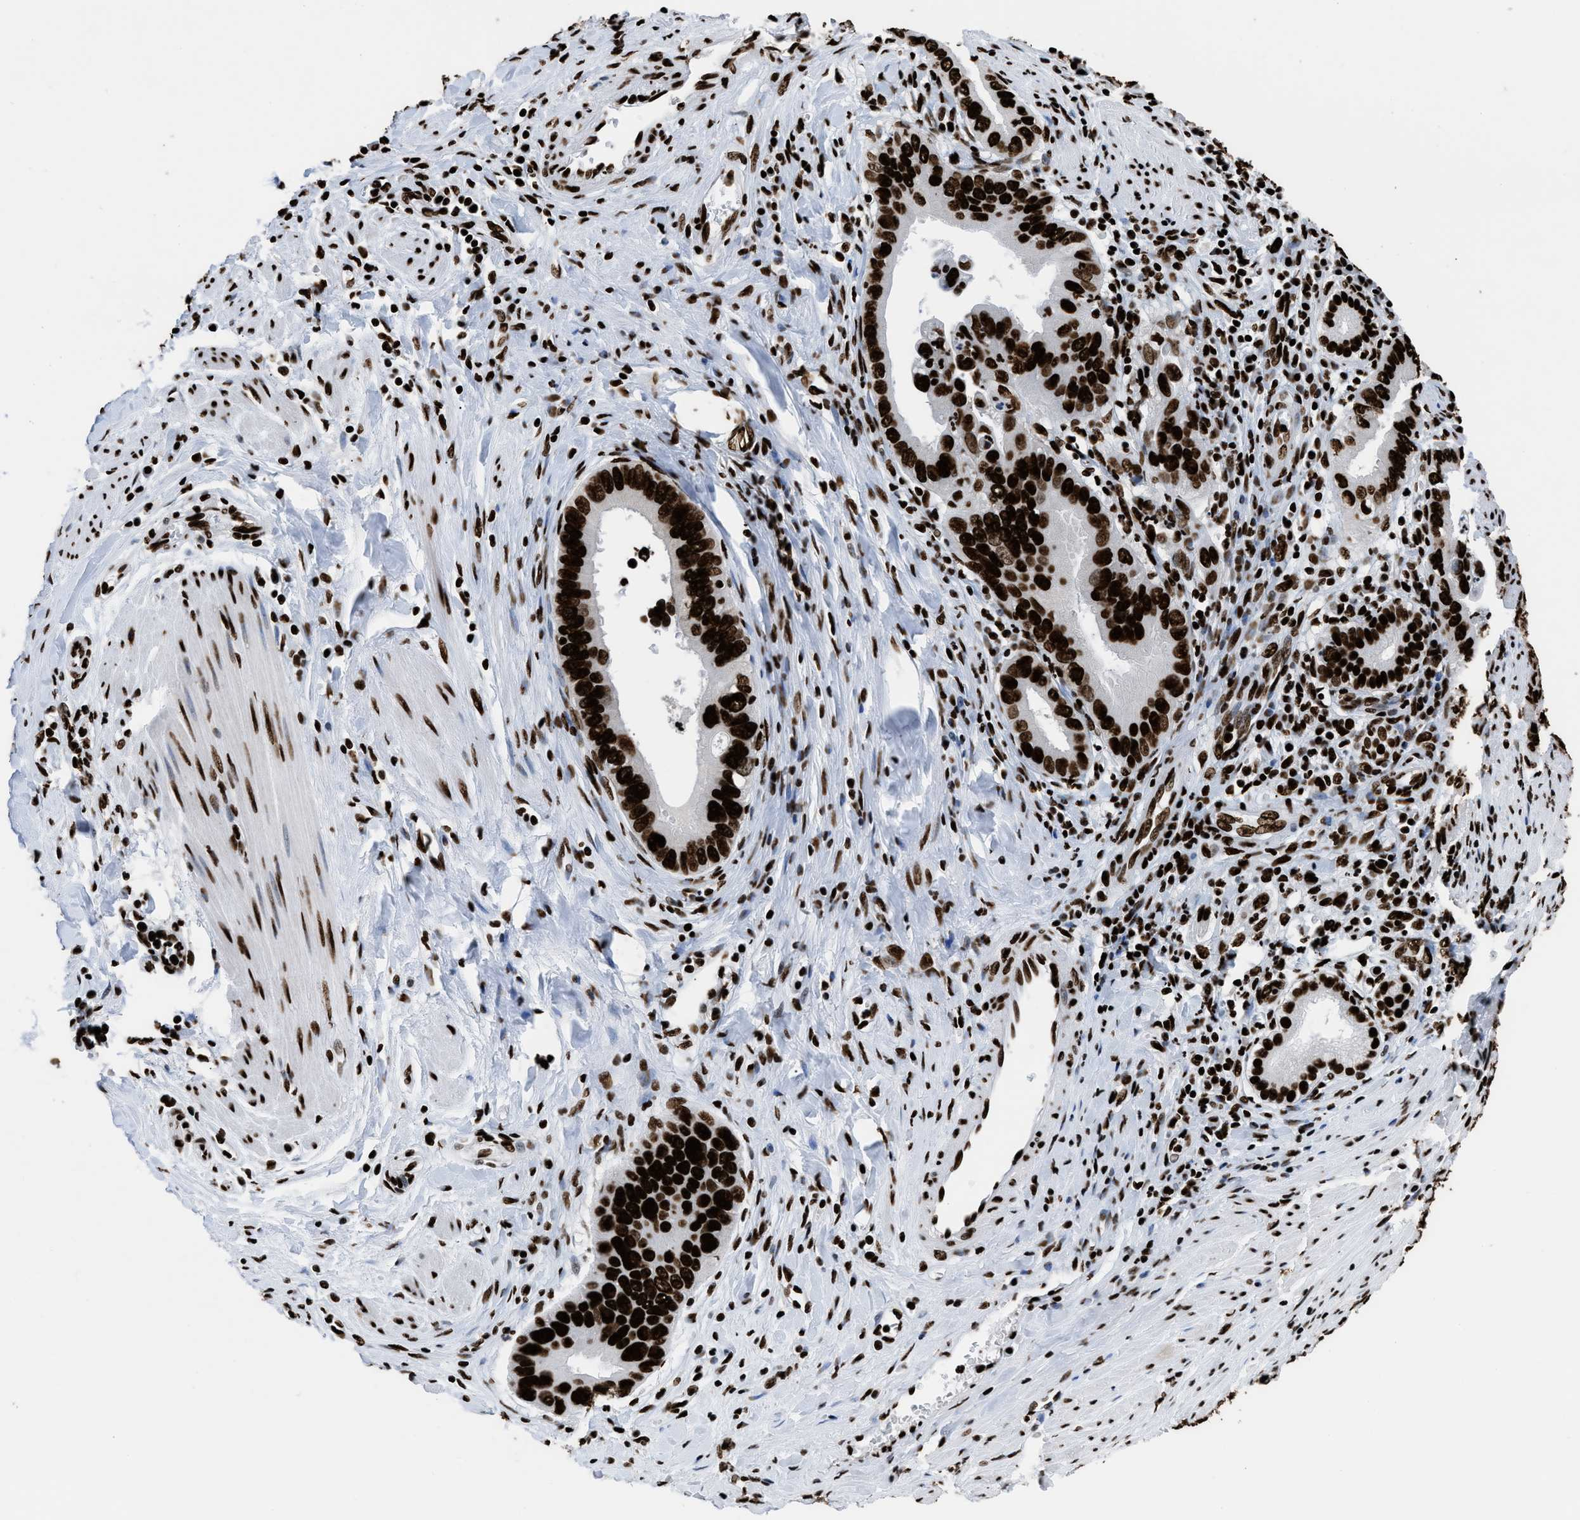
{"staining": {"intensity": "strong", "quantity": ">75%", "location": "nuclear"}, "tissue": "pancreatic cancer", "cell_type": "Tumor cells", "image_type": "cancer", "snomed": [{"axis": "morphology", "description": "Normal tissue, NOS"}, {"axis": "topography", "description": "Lymph node"}], "caption": "Immunohistochemical staining of pancreatic cancer shows strong nuclear protein staining in about >75% of tumor cells.", "gene": "HNRNPM", "patient": {"sex": "male", "age": 50}}